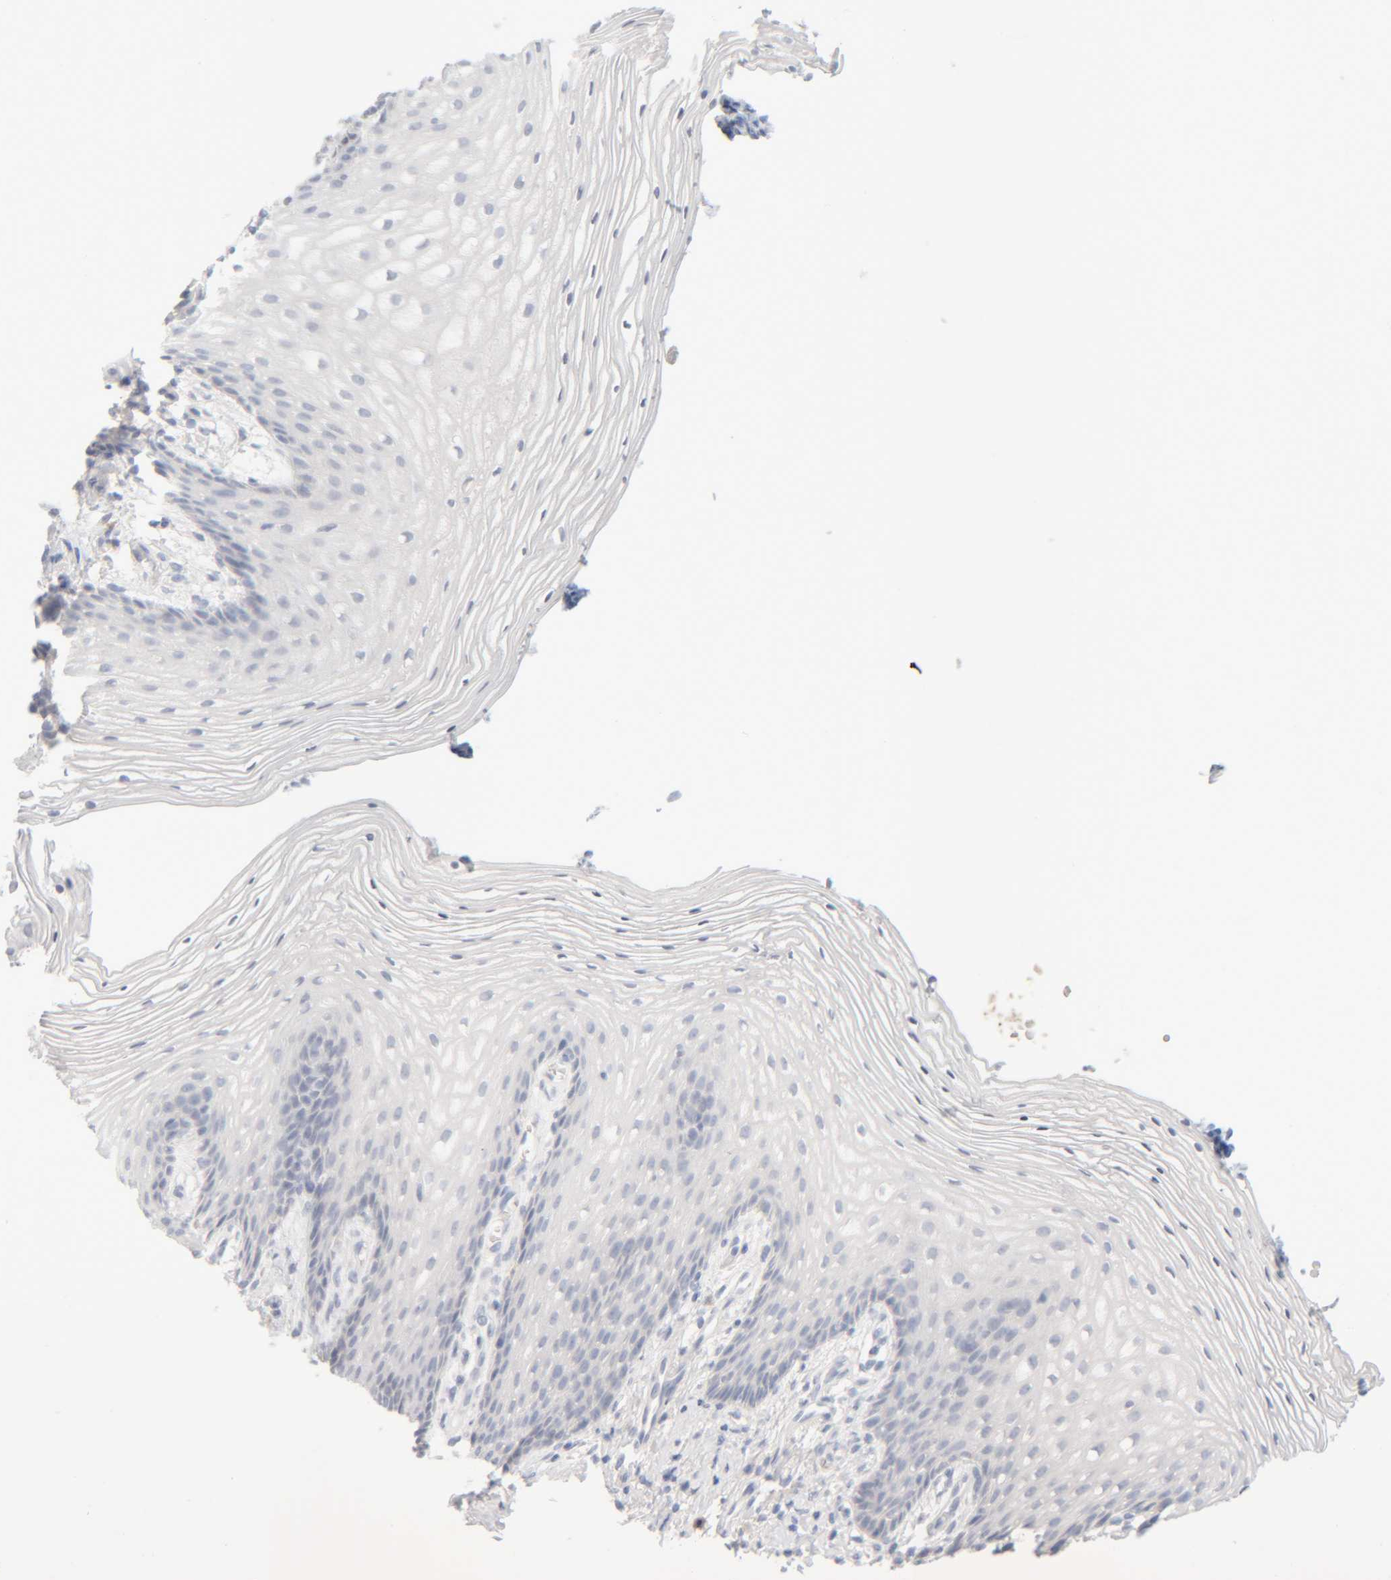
{"staining": {"intensity": "negative", "quantity": "none", "location": "none"}, "tissue": "vagina", "cell_type": "Squamous epithelial cells", "image_type": "normal", "snomed": [{"axis": "morphology", "description": "Normal tissue, NOS"}, {"axis": "topography", "description": "Vagina"}], "caption": "This is a histopathology image of IHC staining of unremarkable vagina, which shows no expression in squamous epithelial cells.", "gene": "RIDA", "patient": {"sex": "female", "age": 60}}